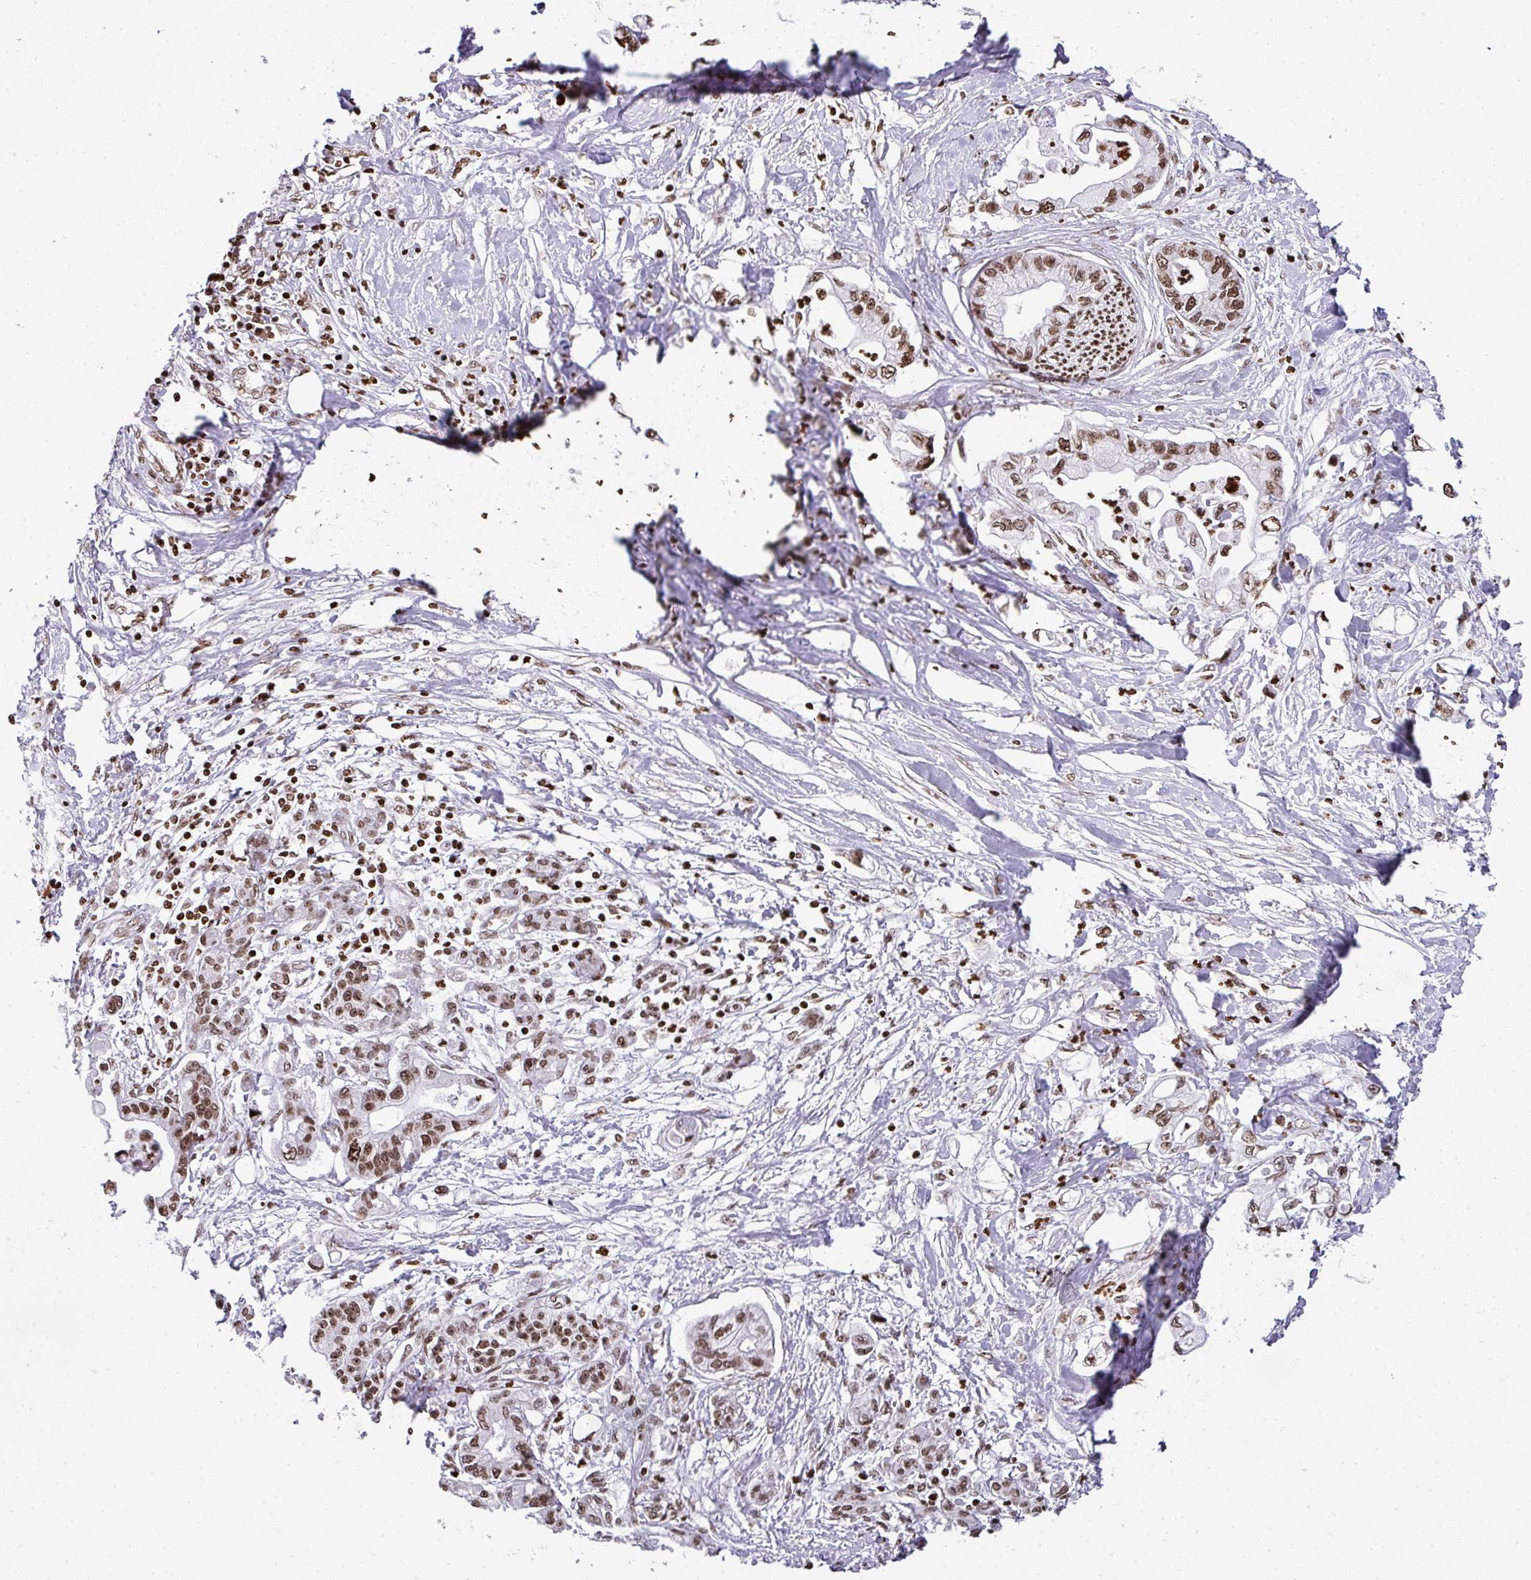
{"staining": {"intensity": "moderate", "quantity": ">75%", "location": "nuclear"}, "tissue": "pancreatic cancer", "cell_type": "Tumor cells", "image_type": "cancer", "snomed": [{"axis": "morphology", "description": "Adenocarcinoma, NOS"}, {"axis": "topography", "description": "Pancreas"}], "caption": "Protein staining by immunohistochemistry (IHC) shows moderate nuclear expression in about >75% of tumor cells in adenocarcinoma (pancreatic). (DAB = brown stain, brightfield microscopy at high magnification).", "gene": "RASL11A", "patient": {"sex": "male", "age": 61}}